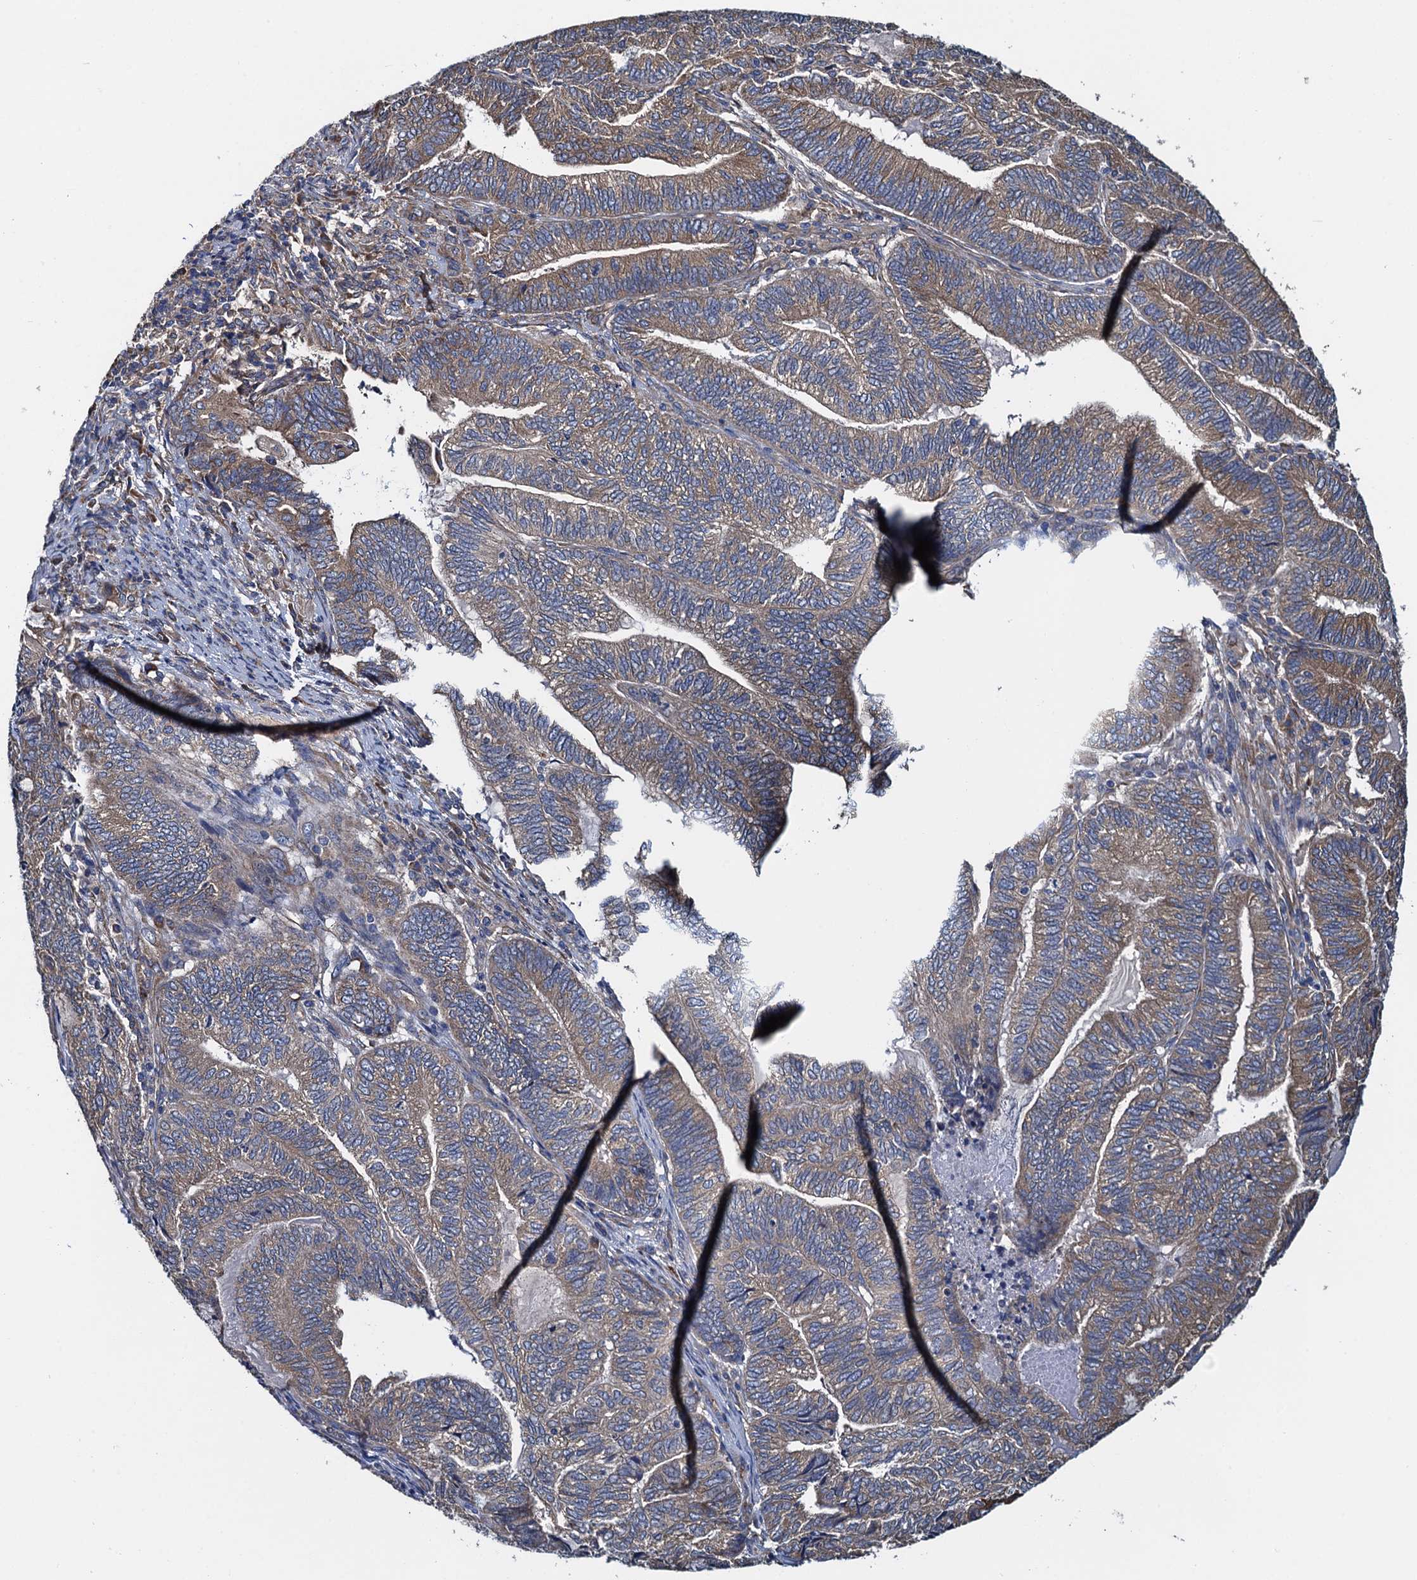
{"staining": {"intensity": "weak", "quantity": ">75%", "location": "cytoplasmic/membranous"}, "tissue": "endometrial cancer", "cell_type": "Tumor cells", "image_type": "cancer", "snomed": [{"axis": "morphology", "description": "Adenocarcinoma, NOS"}, {"axis": "topography", "description": "Uterus"}, {"axis": "topography", "description": "Endometrium"}], "caption": "High-magnification brightfield microscopy of endometrial adenocarcinoma stained with DAB (3,3'-diaminobenzidine) (brown) and counterstained with hematoxylin (blue). tumor cells exhibit weak cytoplasmic/membranous expression is present in approximately>75% of cells.", "gene": "ADCY9", "patient": {"sex": "female", "age": 70}}